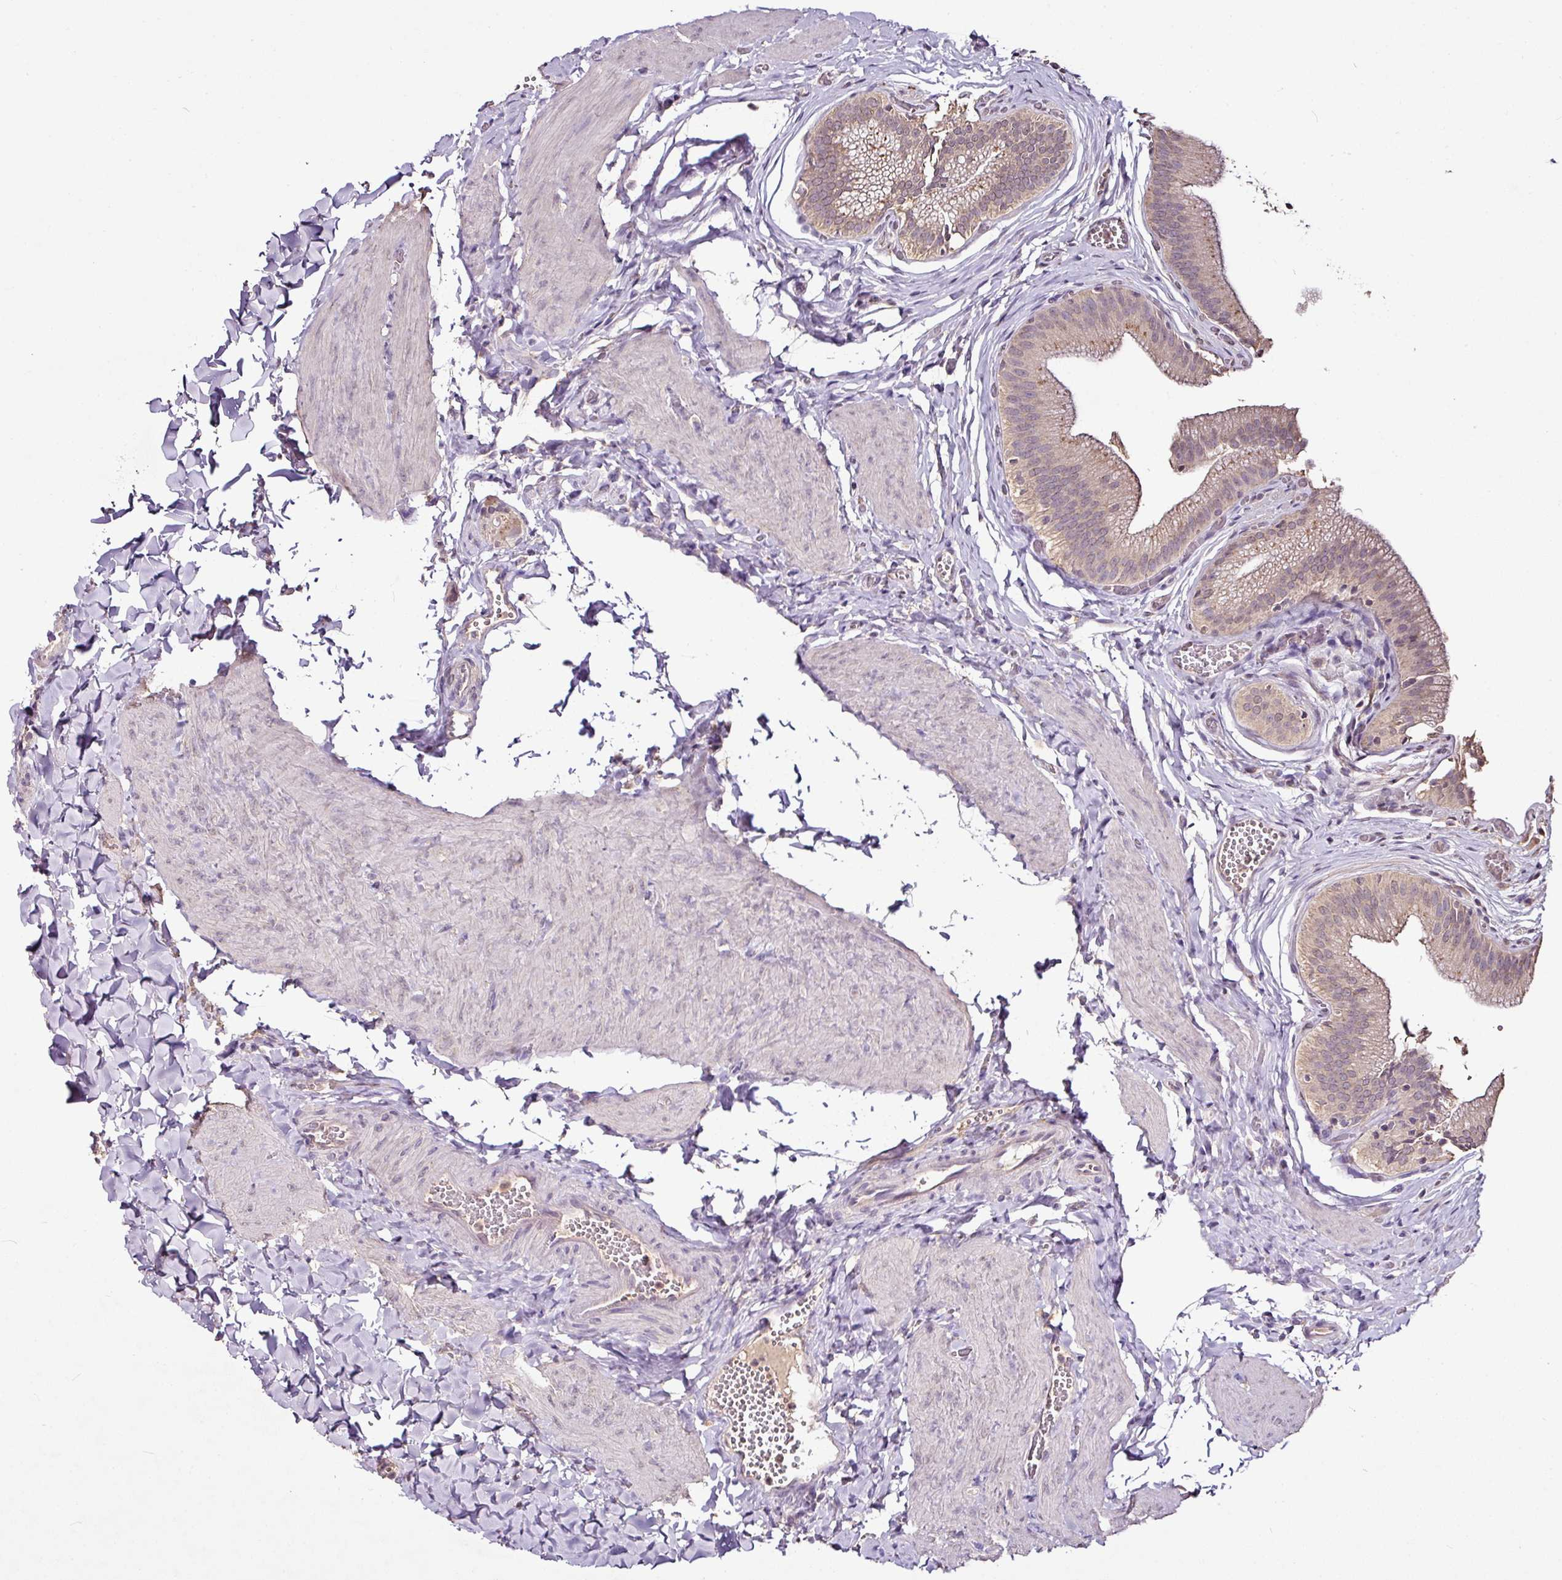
{"staining": {"intensity": "weak", "quantity": "25%-75%", "location": "cytoplasmic/membranous"}, "tissue": "gallbladder", "cell_type": "Glandular cells", "image_type": "normal", "snomed": [{"axis": "morphology", "description": "Normal tissue, NOS"}, {"axis": "topography", "description": "Gallbladder"}, {"axis": "topography", "description": "Peripheral nerve tissue"}], "caption": "The image reveals immunohistochemical staining of unremarkable gallbladder. There is weak cytoplasmic/membranous expression is appreciated in approximately 25%-75% of glandular cells. (DAB IHC, brown staining for protein, blue staining for nuclei).", "gene": "RPL38", "patient": {"sex": "male", "age": 17}}